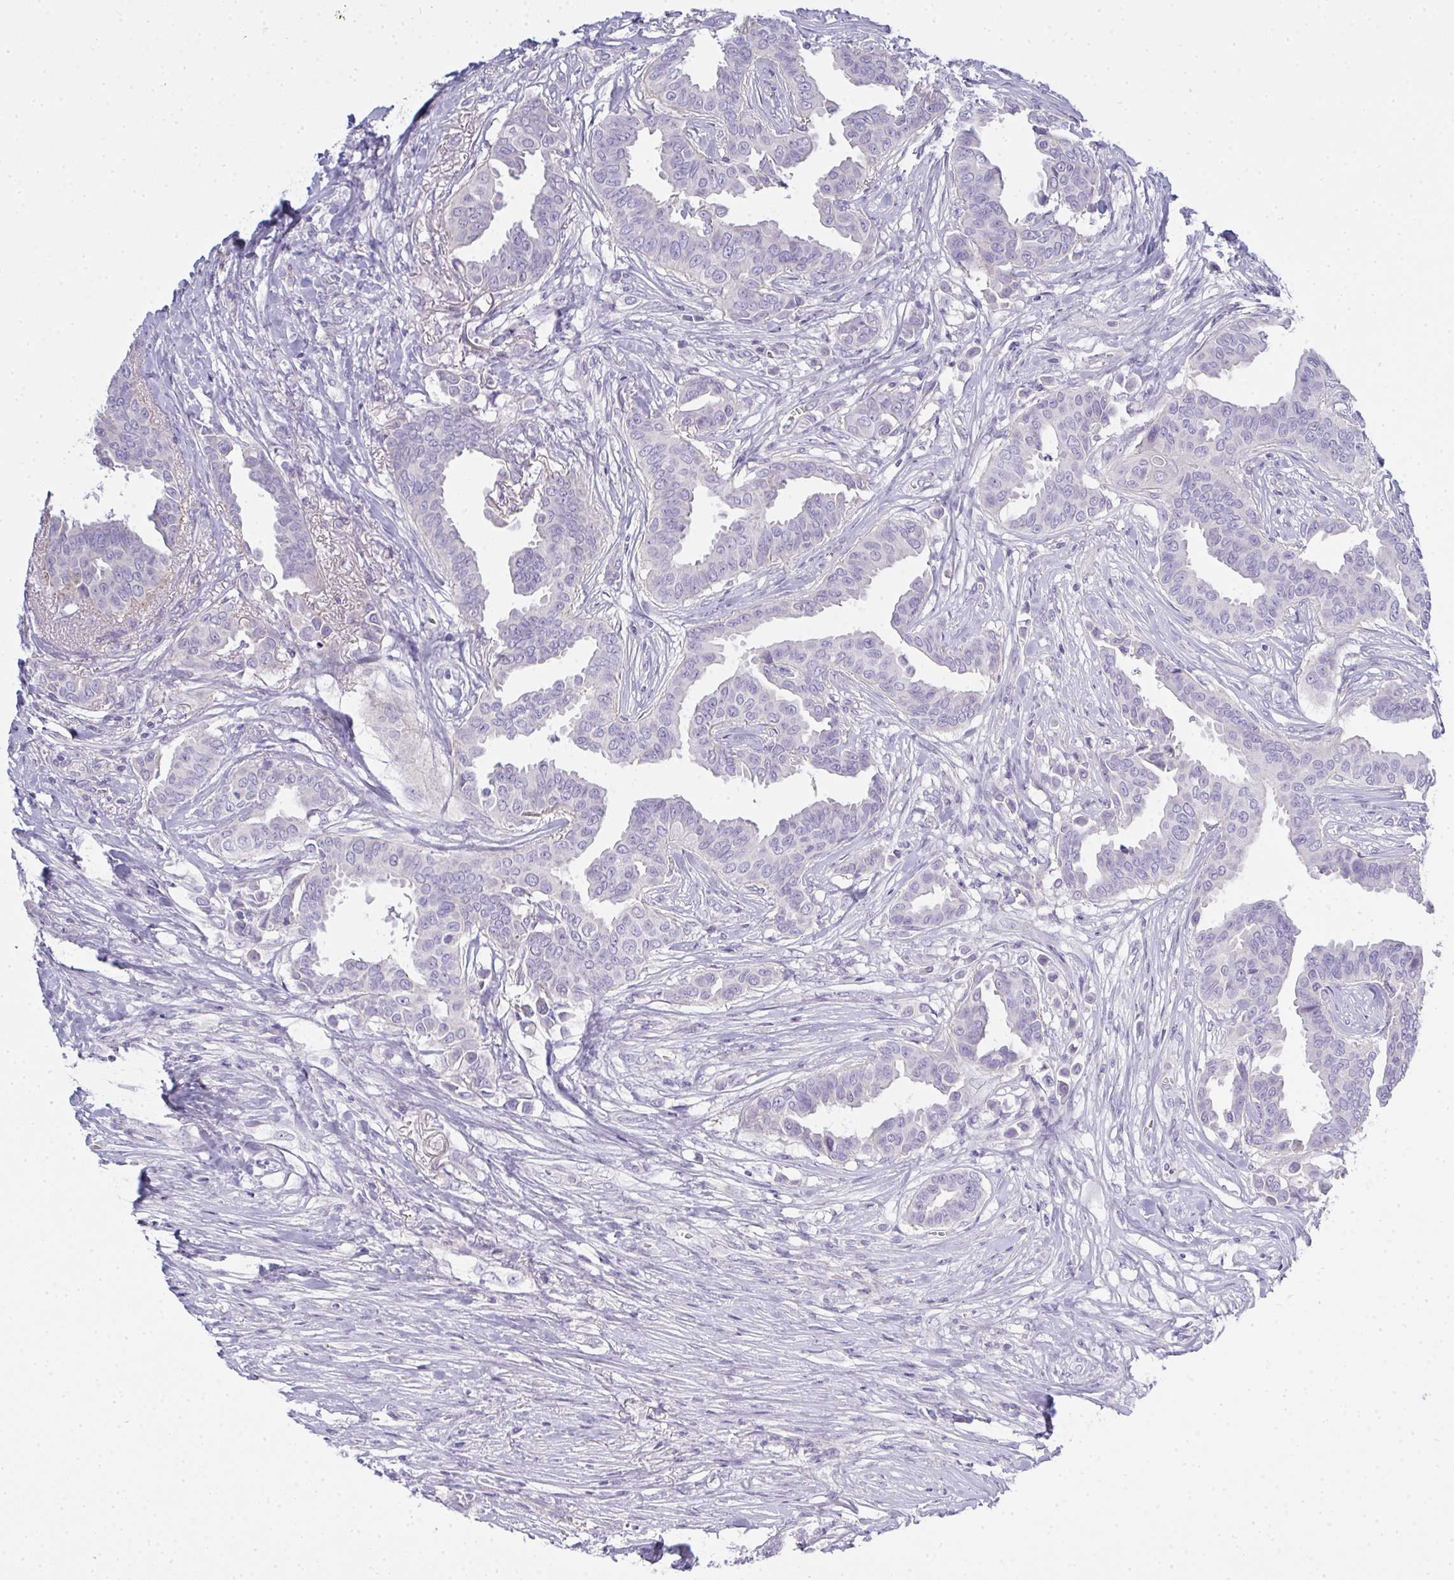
{"staining": {"intensity": "negative", "quantity": "none", "location": "none"}, "tissue": "breast cancer", "cell_type": "Tumor cells", "image_type": "cancer", "snomed": [{"axis": "morphology", "description": "Duct carcinoma"}, {"axis": "topography", "description": "Breast"}], "caption": "Immunohistochemical staining of human breast infiltrating ductal carcinoma displays no significant staining in tumor cells.", "gene": "GSDMB", "patient": {"sex": "female", "age": 45}}